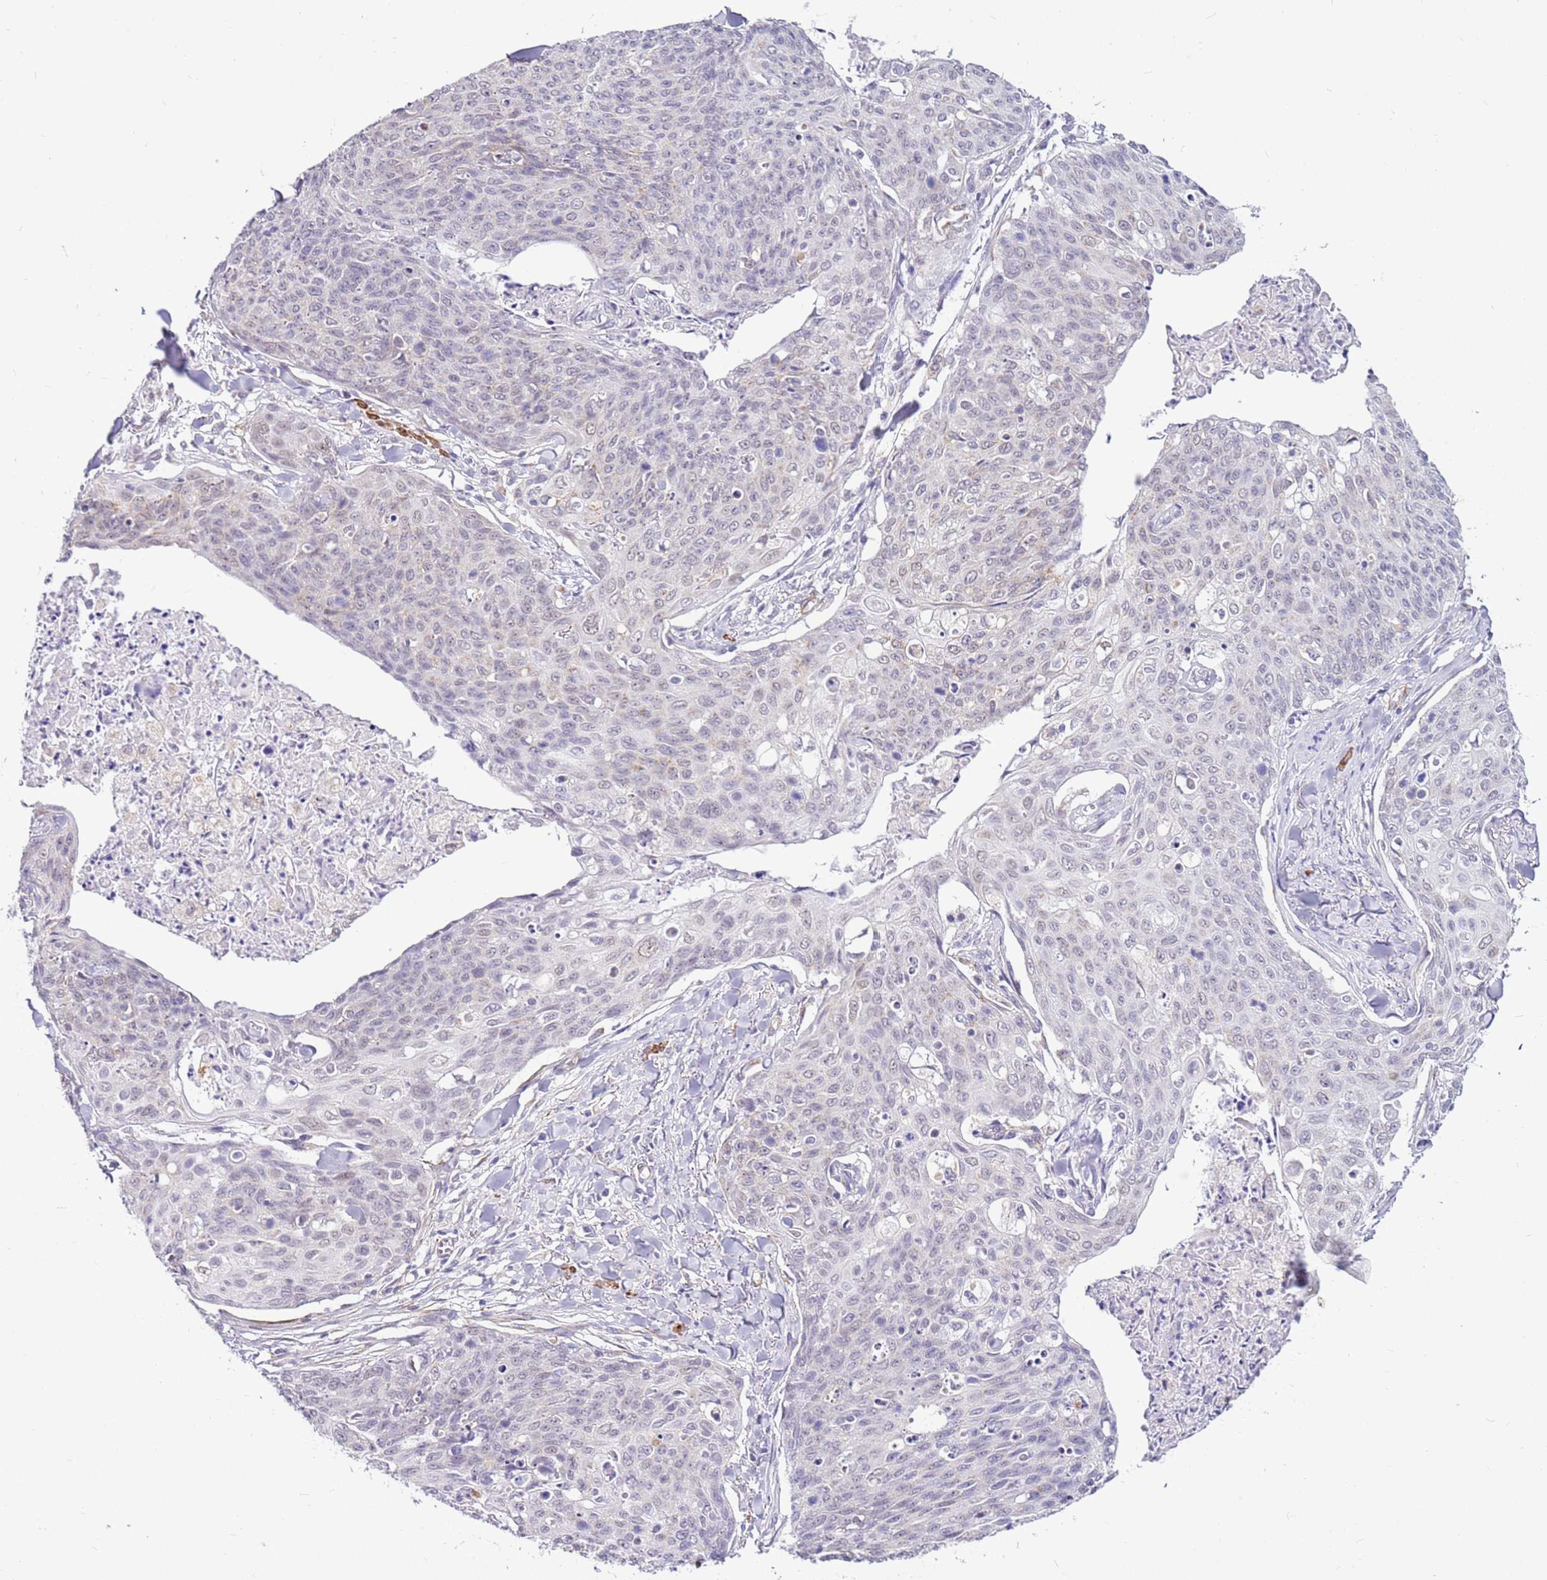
{"staining": {"intensity": "negative", "quantity": "none", "location": "none"}, "tissue": "skin cancer", "cell_type": "Tumor cells", "image_type": "cancer", "snomed": [{"axis": "morphology", "description": "Squamous cell carcinoma, NOS"}, {"axis": "topography", "description": "Skin"}, {"axis": "topography", "description": "Vulva"}], "caption": "DAB (3,3'-diaminobenzidine) immunohistochemical staining of human skin cancer (squamous cell carcinoma) shows no significant positivity in tumor cells.", "gene": "SMIM4", "patient": {"sex": "female", "age": 85}}